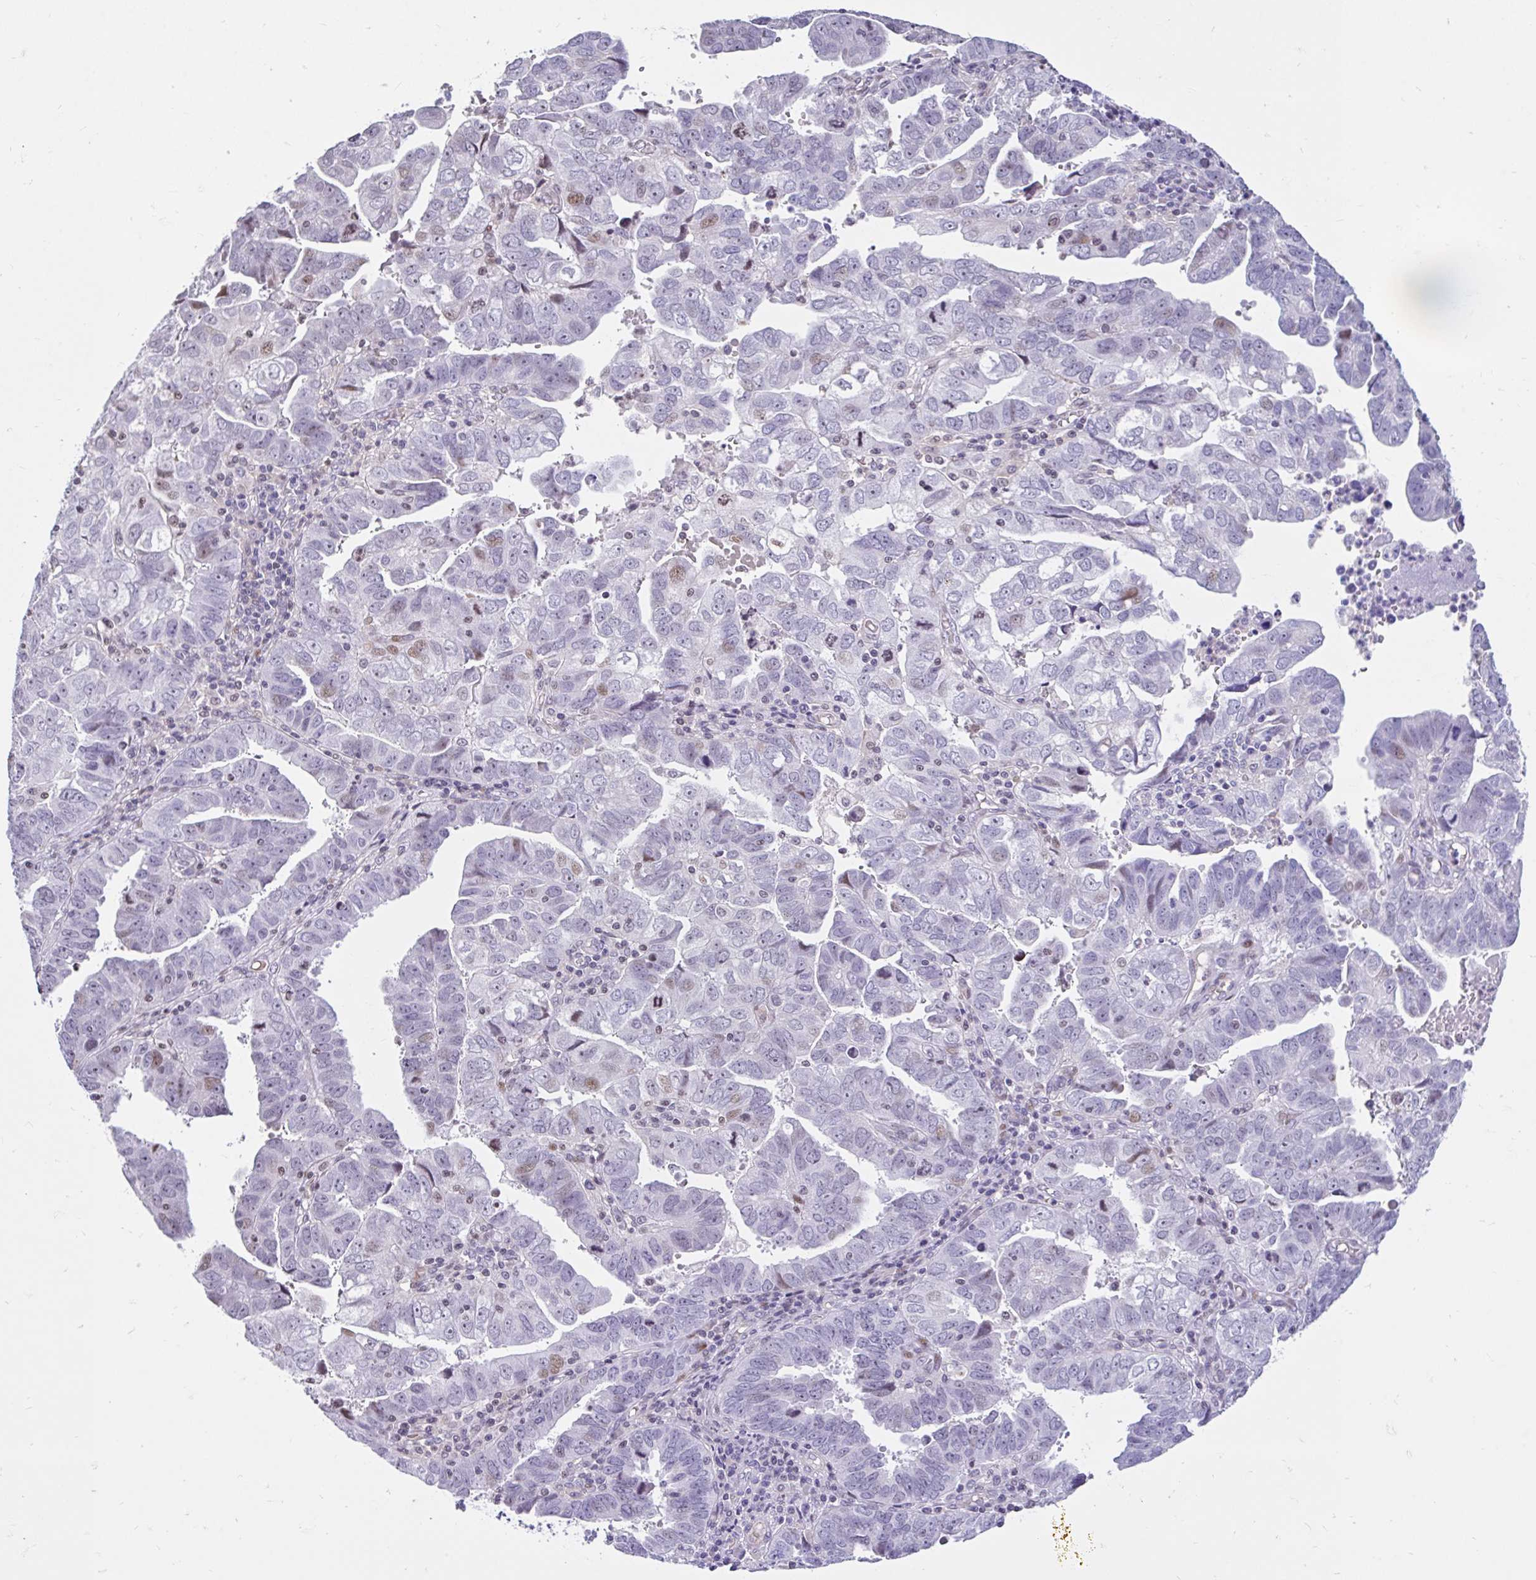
{"staining": {"intensity": "weak", "quantity": "<25%", "location": "nuclear"}, "tissue": "endometrial cancer", "cell_type": "Tumor cells", "image_type": "cancer", "snomed": [{"axis": "morphology", "description": "Adenocarcinoma, NOS"}, {"axis": "topography", "description": "Uterus"}], "caption": "Histopathology image shows no significant protein staining in tumor cells of endometrial adenocarcinoma.", "gene": "NHLH2", "patient": {"sex": "female", "age": 62}}